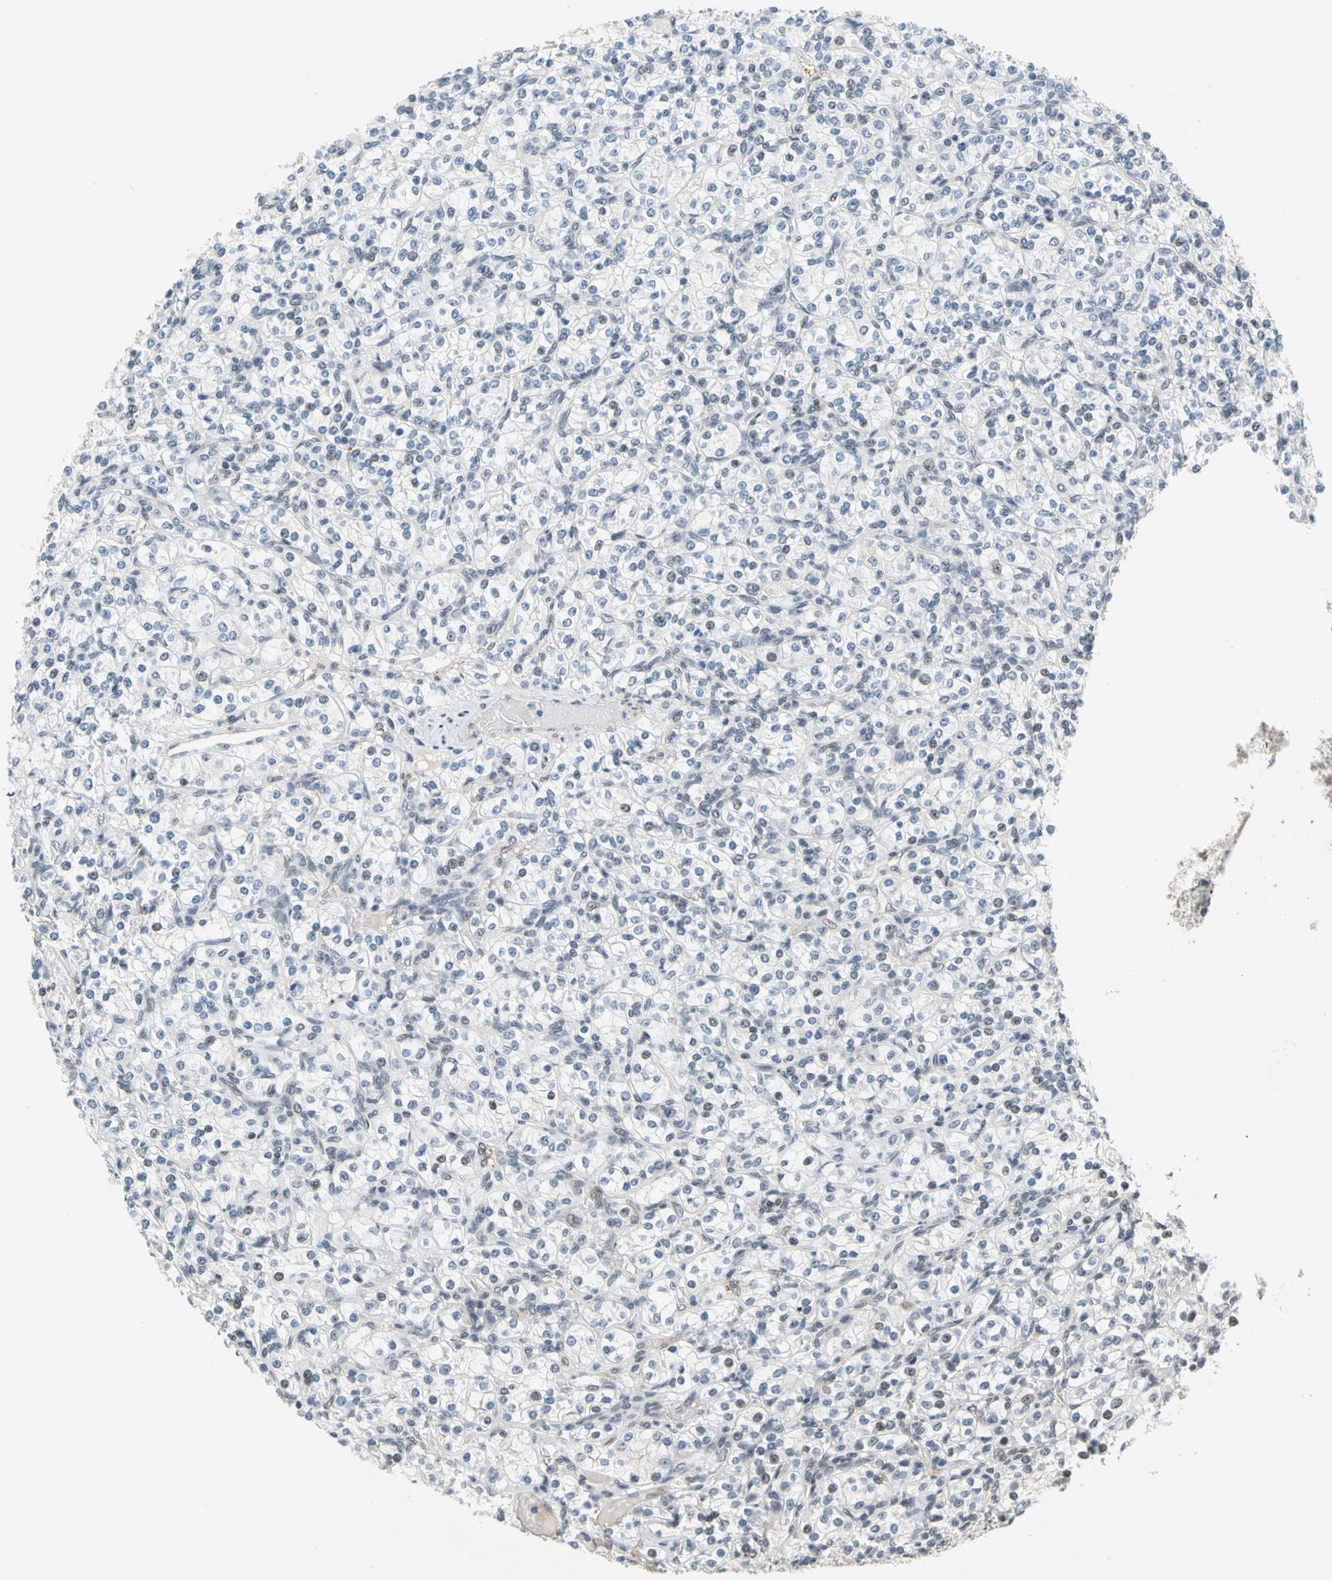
{"staining": {"intensity": "negative", "quantity": "none", "location": "none"}, "tissue": "renal cancer", "cell_type": "Tumor cells", "image_type": "cancer", "snomed": [{"axis": "morphology", "description": "Adenocarcinoma, NOS"}, {"axis": "topography", "description": "Kidney"}], "caption": "Tumor cells show no significant positivity in renal cancer (adenocarcinoma). (Brightfield microscopy of DAB (3,3'-diaminobenzidine) IHC at high magnification).", "gene": "POGZ", "patient": {"sex": "male", "age": 77}}